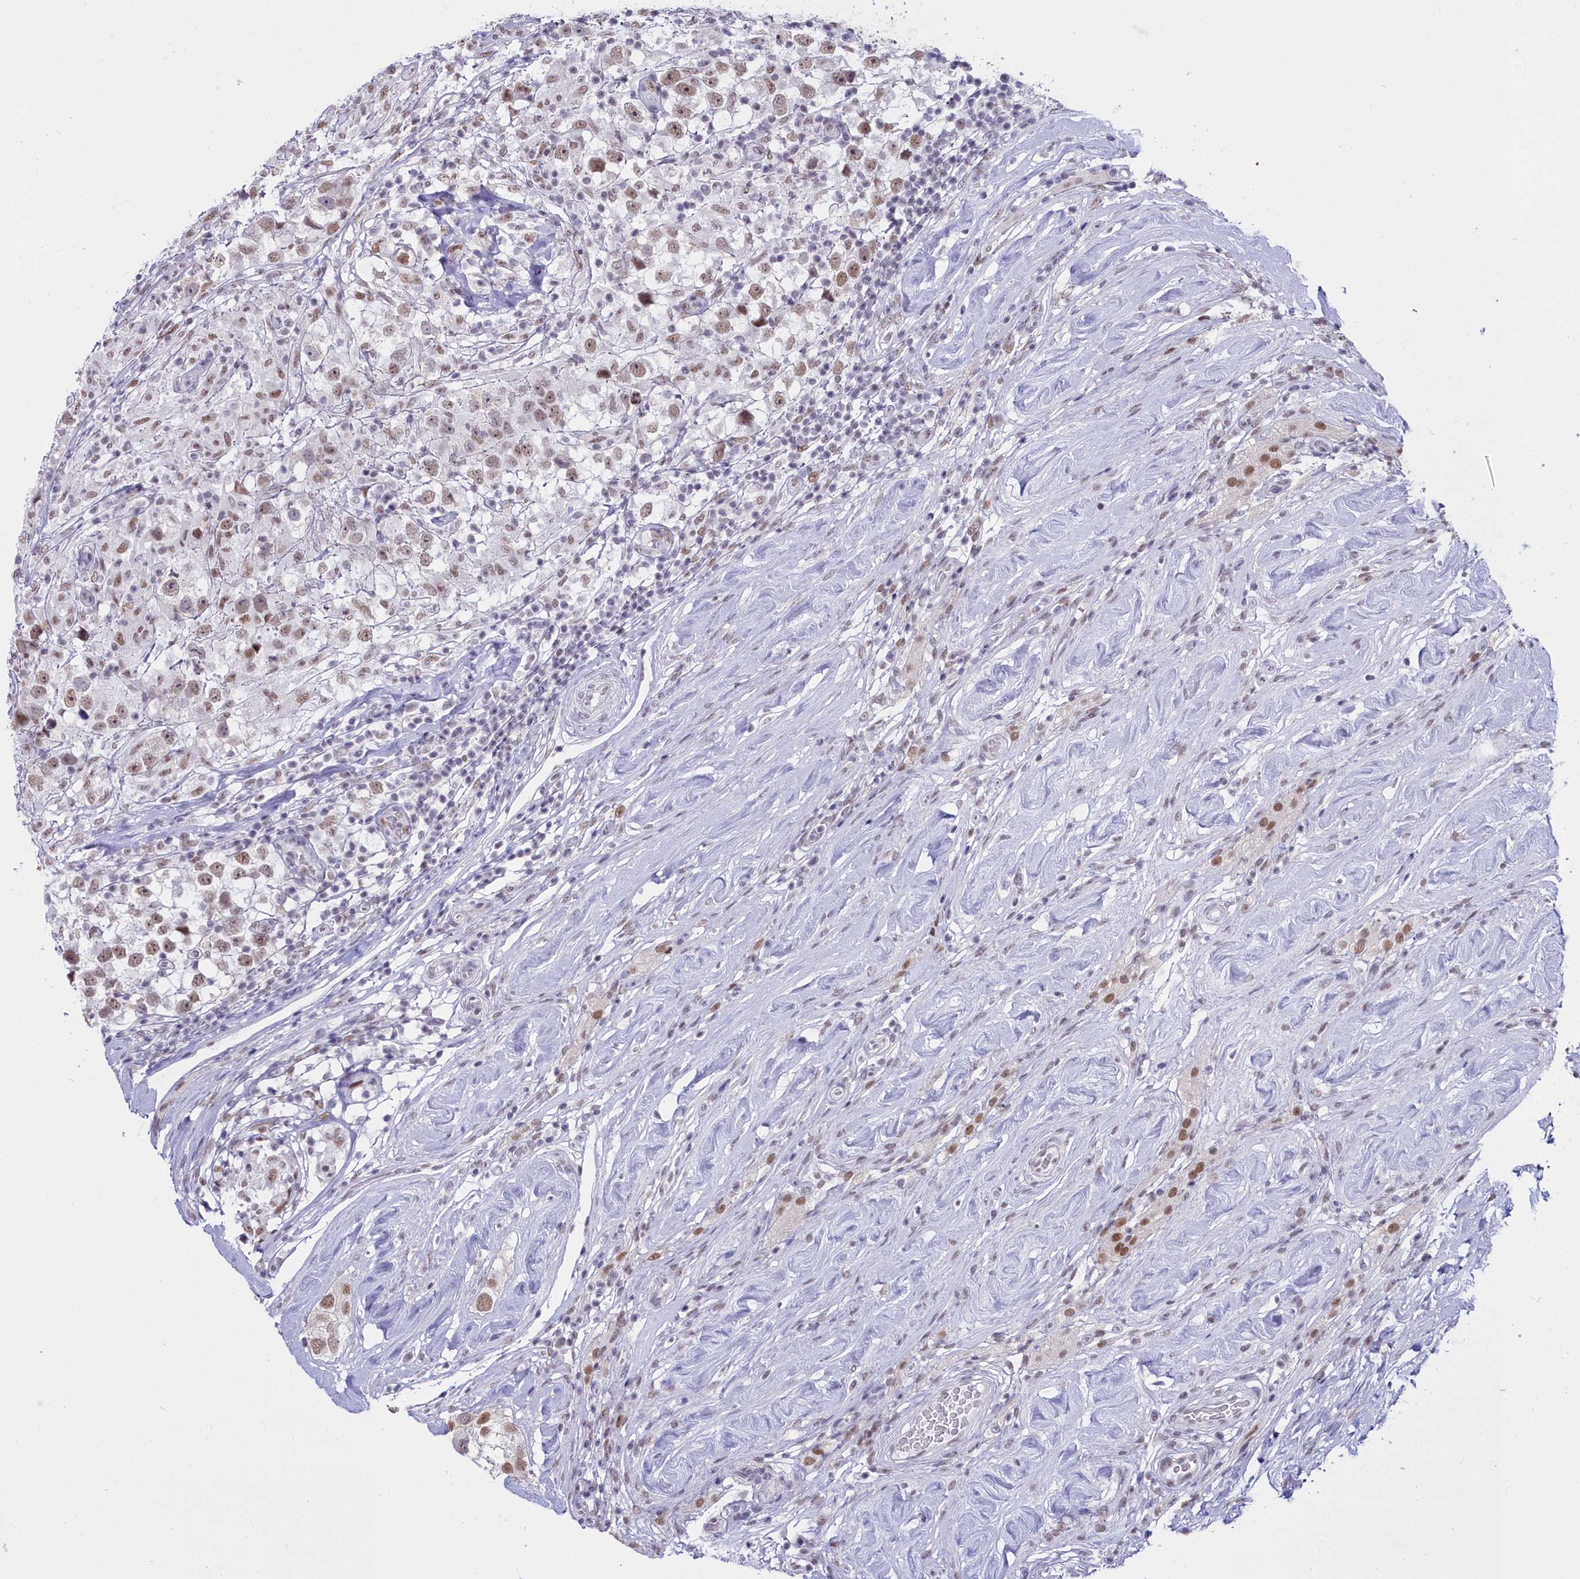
{"staining": {"intensity": "moderate", "quantity": "25%-75%", "location": "nuclear"}, "tissue": "testis cancer", "cell_type": "Tumor cells", "image_type": "cancer", "snomed": [{"axis": "morphology", "description": "Seminoma, NOS"}, {"axis": "topography", "description": "Testis"}], "caption": "About 25%-75% of tumor cells in human testis seminoma reveal moderate nuclear protein staining as visualized by brown immunohistochemical staining.", "gene": "RBM12", "patient": {"sex": "male", "age": 46}}